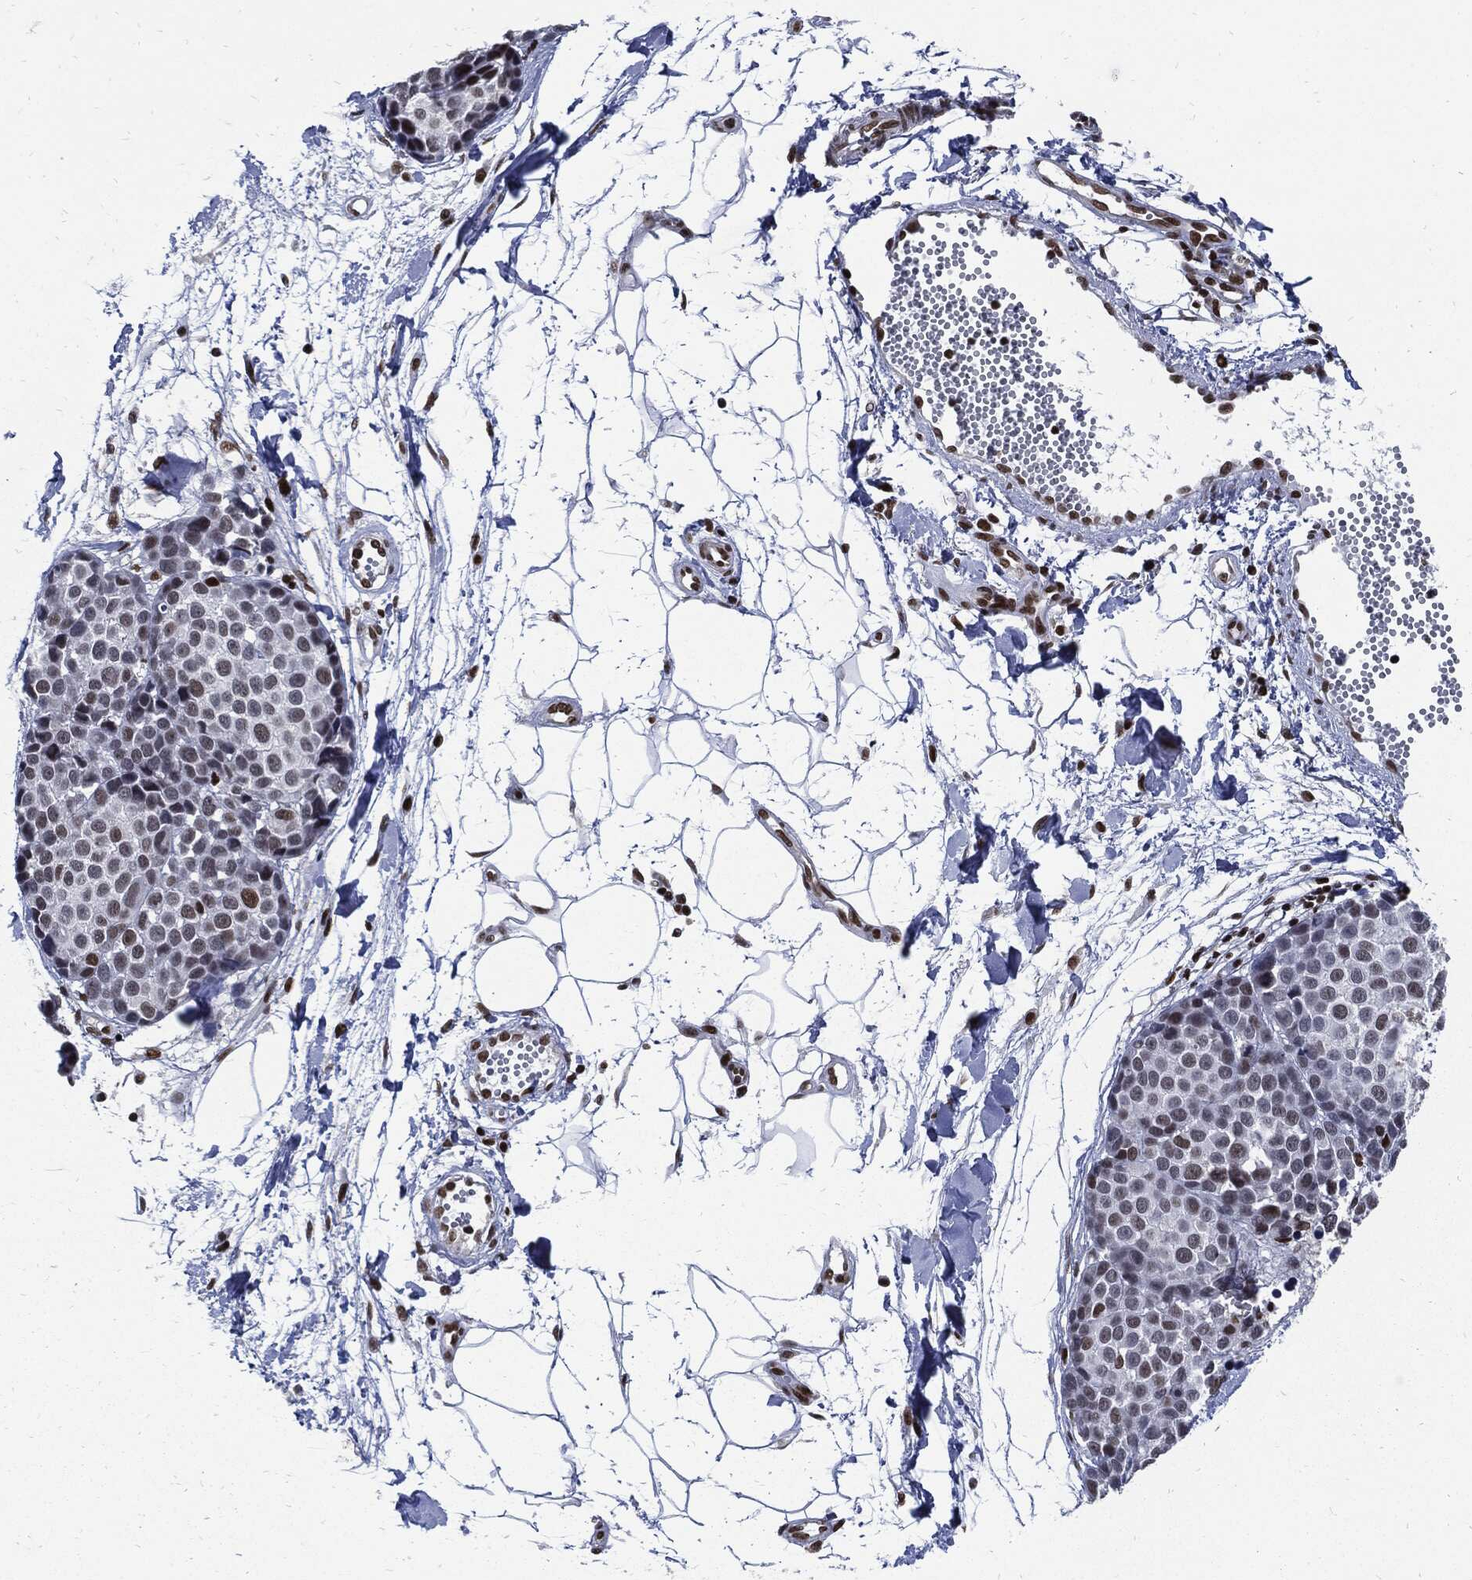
{"staining": {"intensity": "moderate", "quantity": "<25%", "location": "nuclear"}, "tissue": "melanoma", "cell_type": "Tumor cells", "image_type": "cancer", "snomed": [{"axis": "morphology", "description": "Malignant melanoma, NOS"}, {"axis": "topography", "description": "Skin"}], "caption": "Melanoma stained with immunohistochemistry displays moderate nuclear expression in about <25% of tumor cells. (Stains: DAB (3,3'-diaminobenzidine) in brown, nuclei in blue, Microscopy: brightfield microscopy at high magnification).", "gene": "TERF2", "patient": {"sex": "female", "age": 86}}